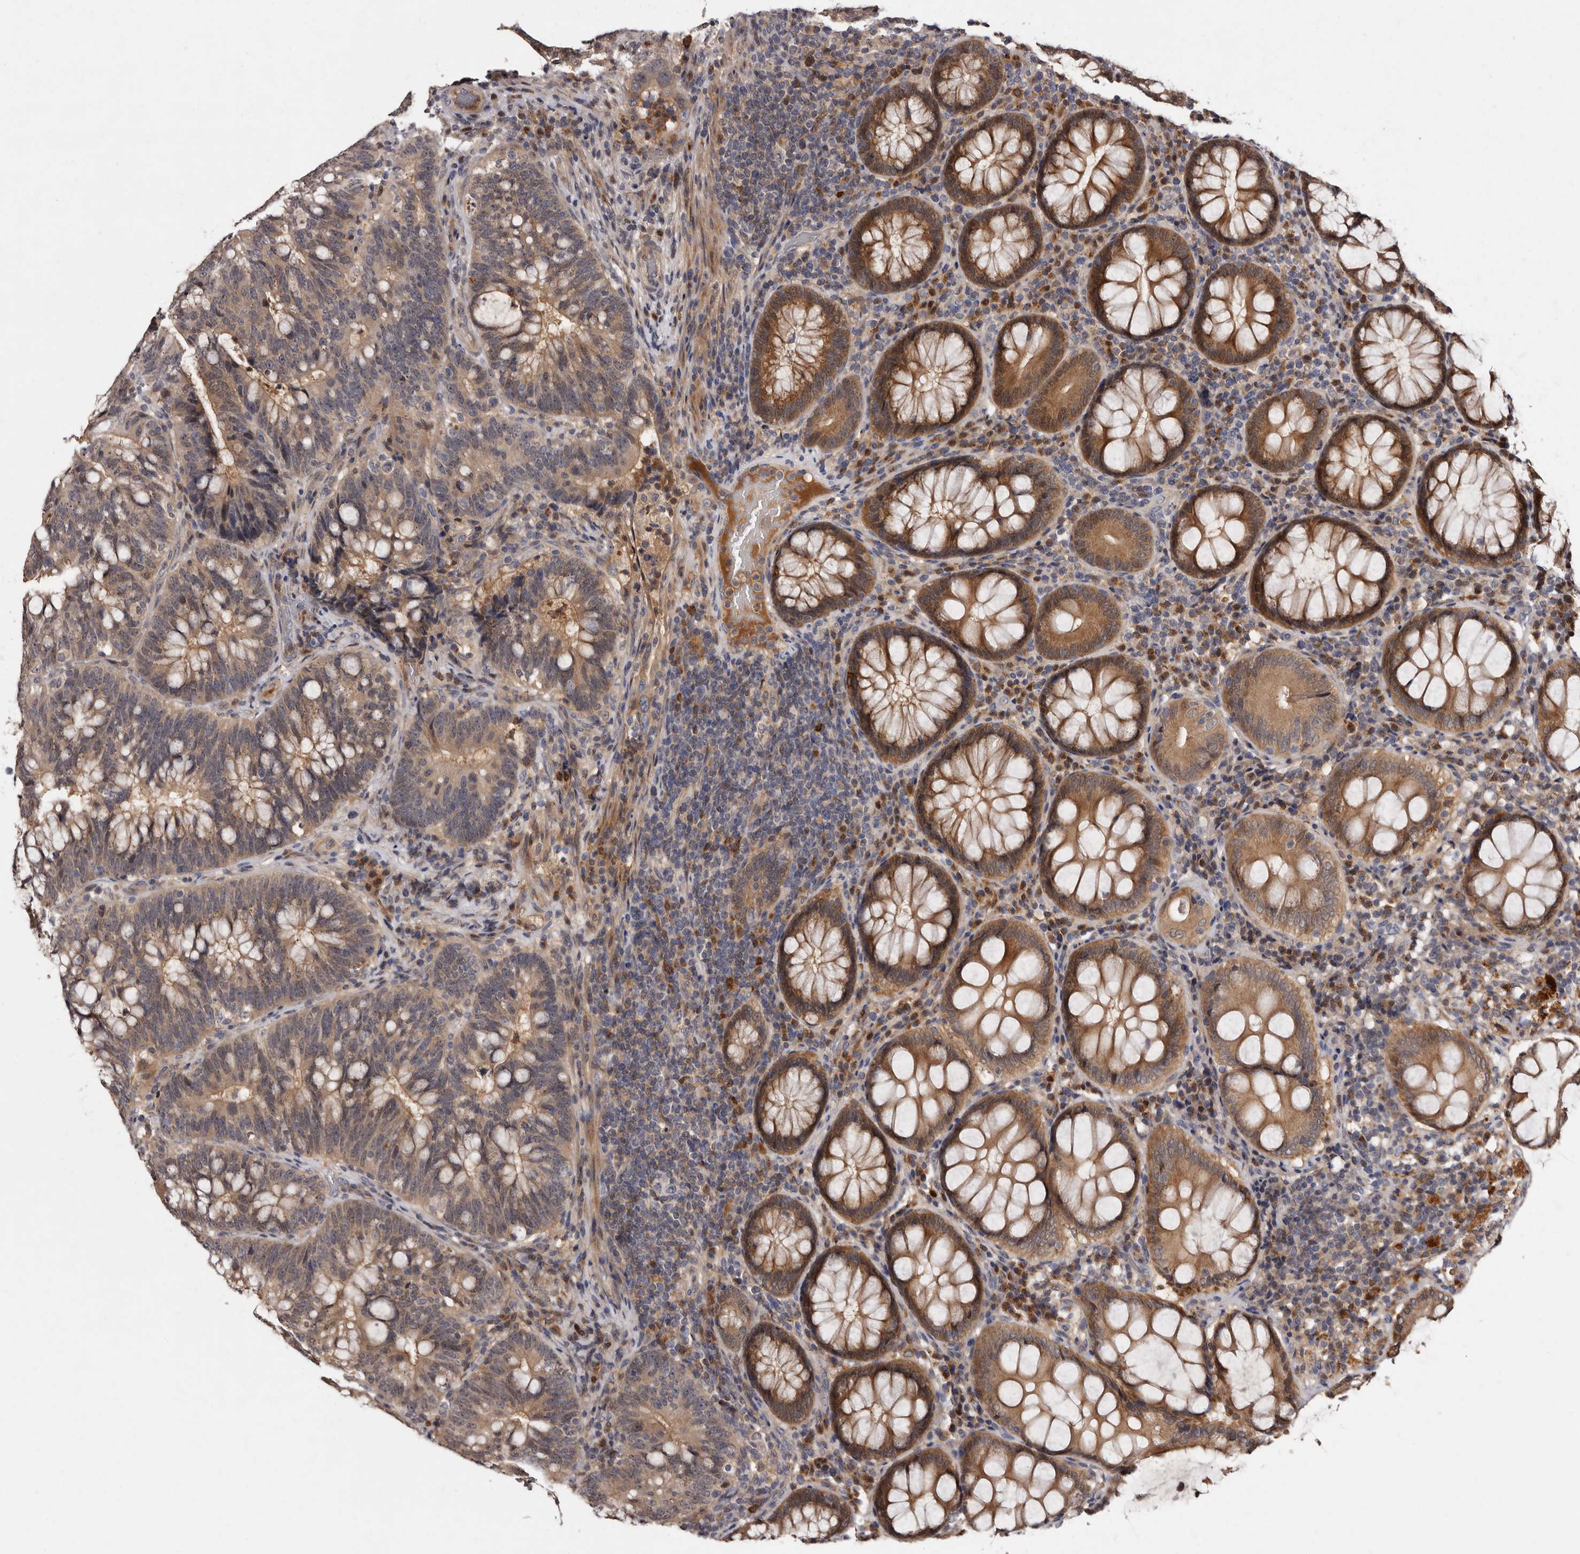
{"staining": {"intensity": "weak", "quantity": ">75%", "location": "cytoplasmic/membranous"}, "tissue": "colorectal cancer", "cell_type": "Tumor cells", "image_type": "cancer", "snomed": [{"axis": "morphology", "description": "Adenocarcinoma, NOS"}, {"axis": "topography", "description": "Colon"}], "caption": "DAB immunohistochemical staining of human colorectal cancer displays weak cytoplasmic/membranous protein positivity in approximately >75% of tumor cells. (brown staining indicates protein expression, while blue staining denotes nuclei).", "gene": "DNPH1", "patient": {"sex": "female", "age": 66}}